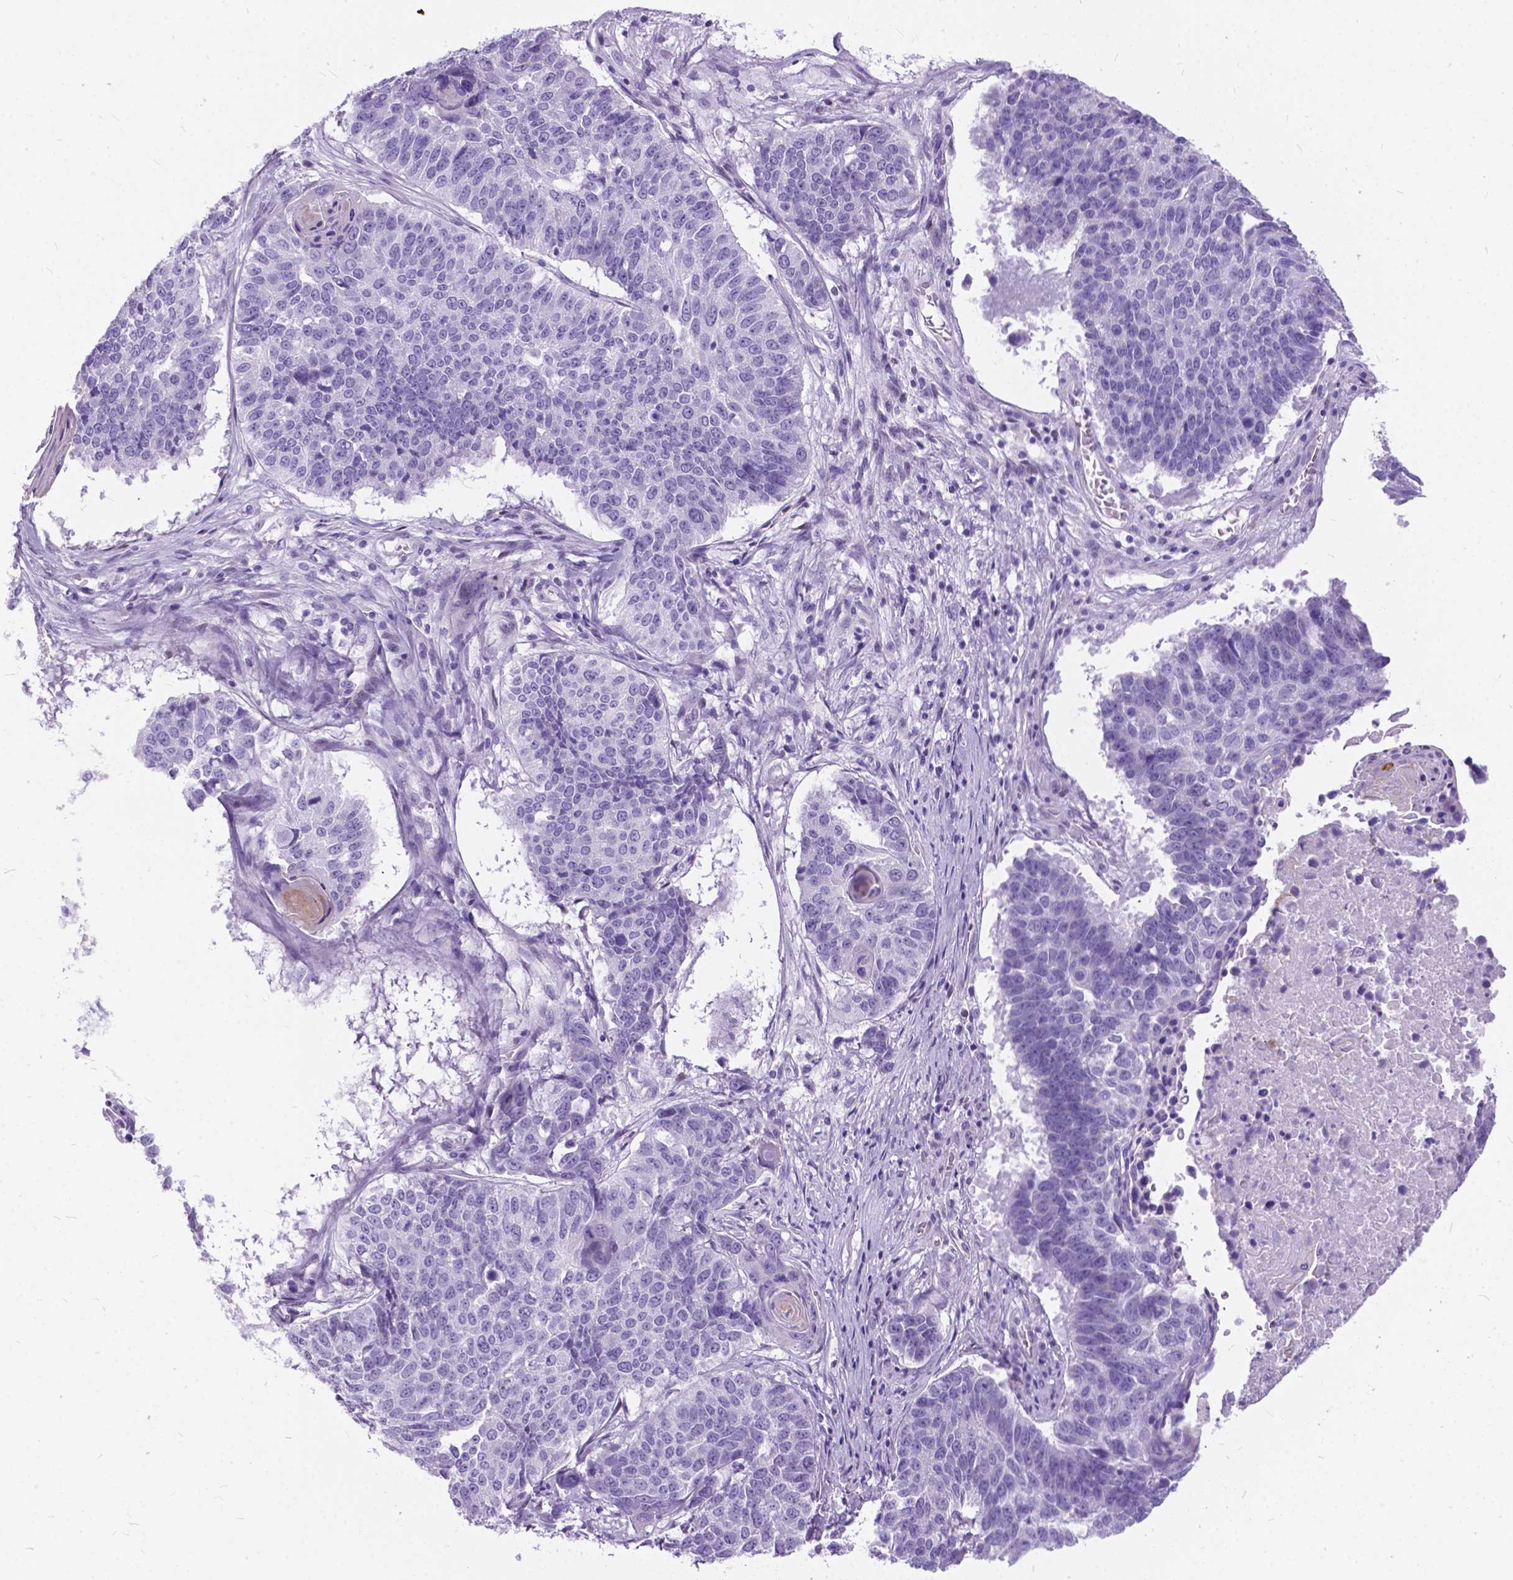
{"staining": {"intensity": "negative", "quantity": "none", "location": "none"}, "tissue": "lung cancer", "cell_type": "Tumor cells", "image_type": "cancer", "snomed": [{"axis": "morphology", "description": "Squamous cell carcinoma, NOS"}, {"axis": "topography", "description": "Lung"}], "caption": "IHC image of neoplastic tissue: human squamous cell carcinoma (lung) stained with DAB (3,3'-diaminobenzidine) shows no significant protein staining in tumor cells.", "gene": "BSND", "patient": {"sex": "male", "age": 73}}